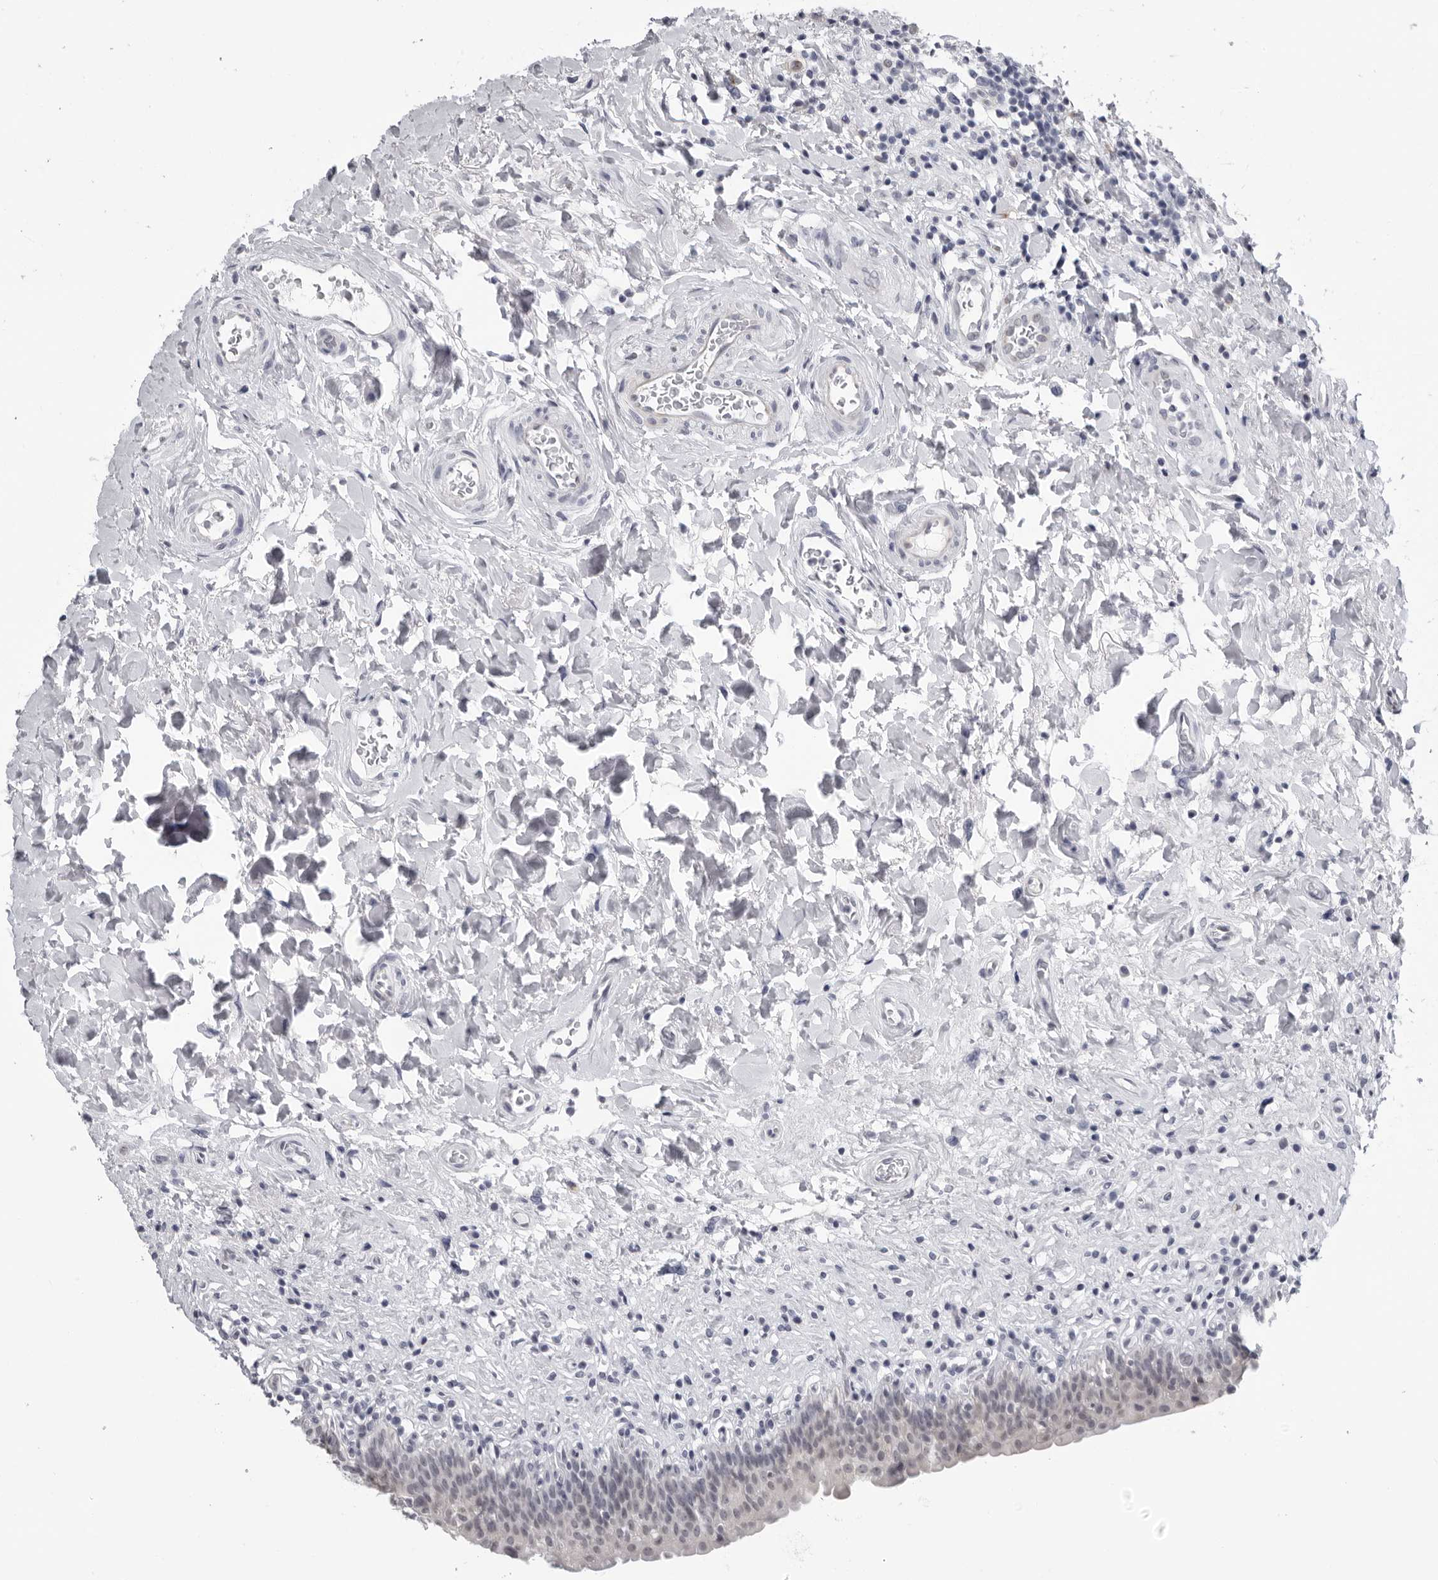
{"staining": {"intensity": "negative", "quantity": "none", "location": "none"}, "tissue": "urinary bladder", "cell_type": "Urothelial cells", "image_type": "normal", "snomed": [{"axis": "morphology", "description": "Normal tissue, NOS"}, {"axis": "topography", "description": "Urinary bladder"}], "caption": "The histopathology image exhibits no significant expression in urothelial cells of urinary bladder. (DAB (3,3'-diaminobenzidine) IHC visualized using brightfield microscopy, high magnification).", "gene": "OPLAH", "patient": {"sex": "male", "age": 83}}